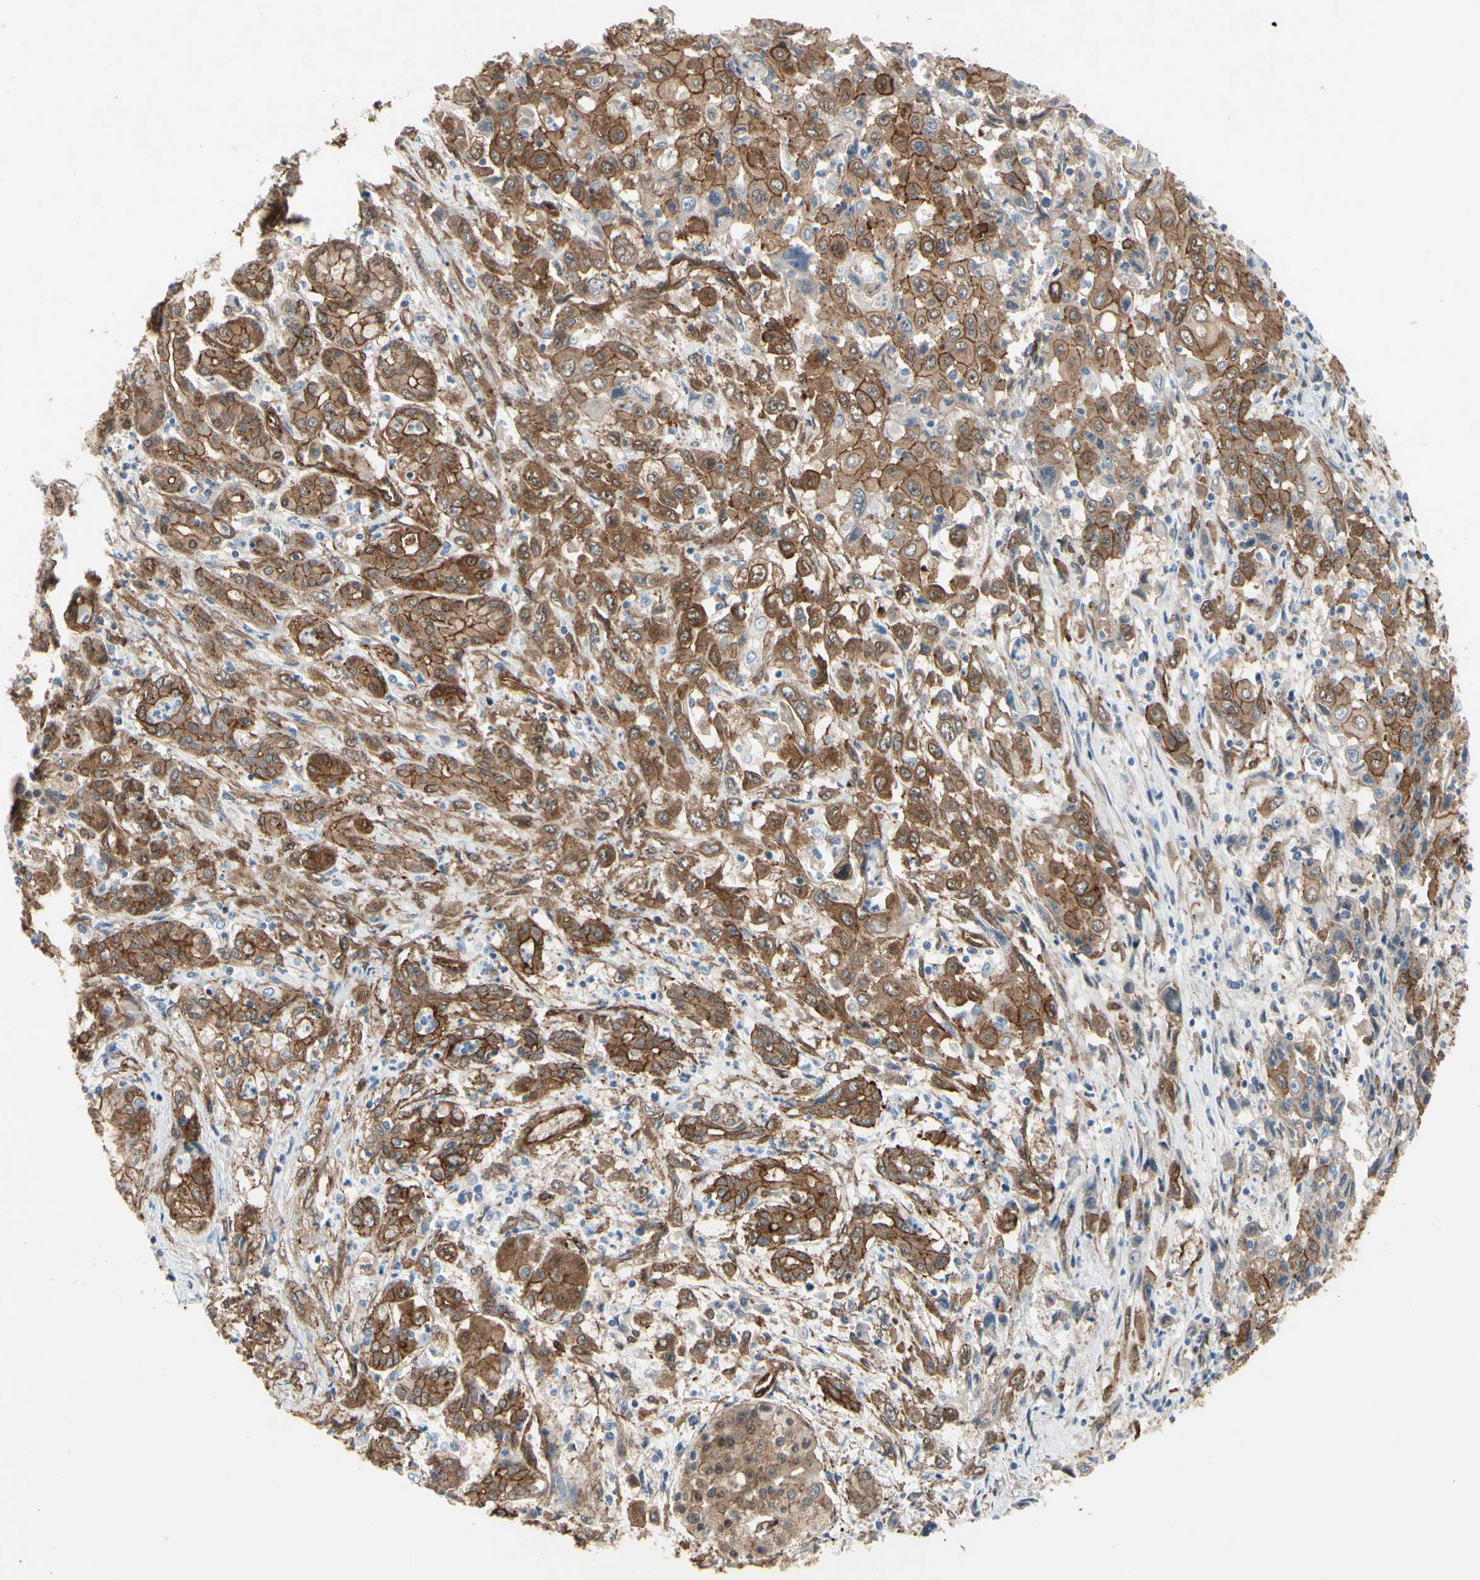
{"staining": {"intensity": "strong", "quantity": ">75%", "location": "cytoplasmic/membranous"}, "tissue": "pancreatic cancer", "cell_type": "Tumor cells", "image_type": "cancer", "snomed": [{"axis": "morphology", "description": "Adenocarcinoma, NOS"}, {"axis": "topography", "description": "Pancreas"}], "caption": "Protein expression analysis of pancreatic cancer exhibits strong cytoplasmic/membranous expression in about >75% of tumor cells. Nuclei are stained in blue.", "gene": "CTTNBP2", "patient": {"sex": "male", "age": 70}}